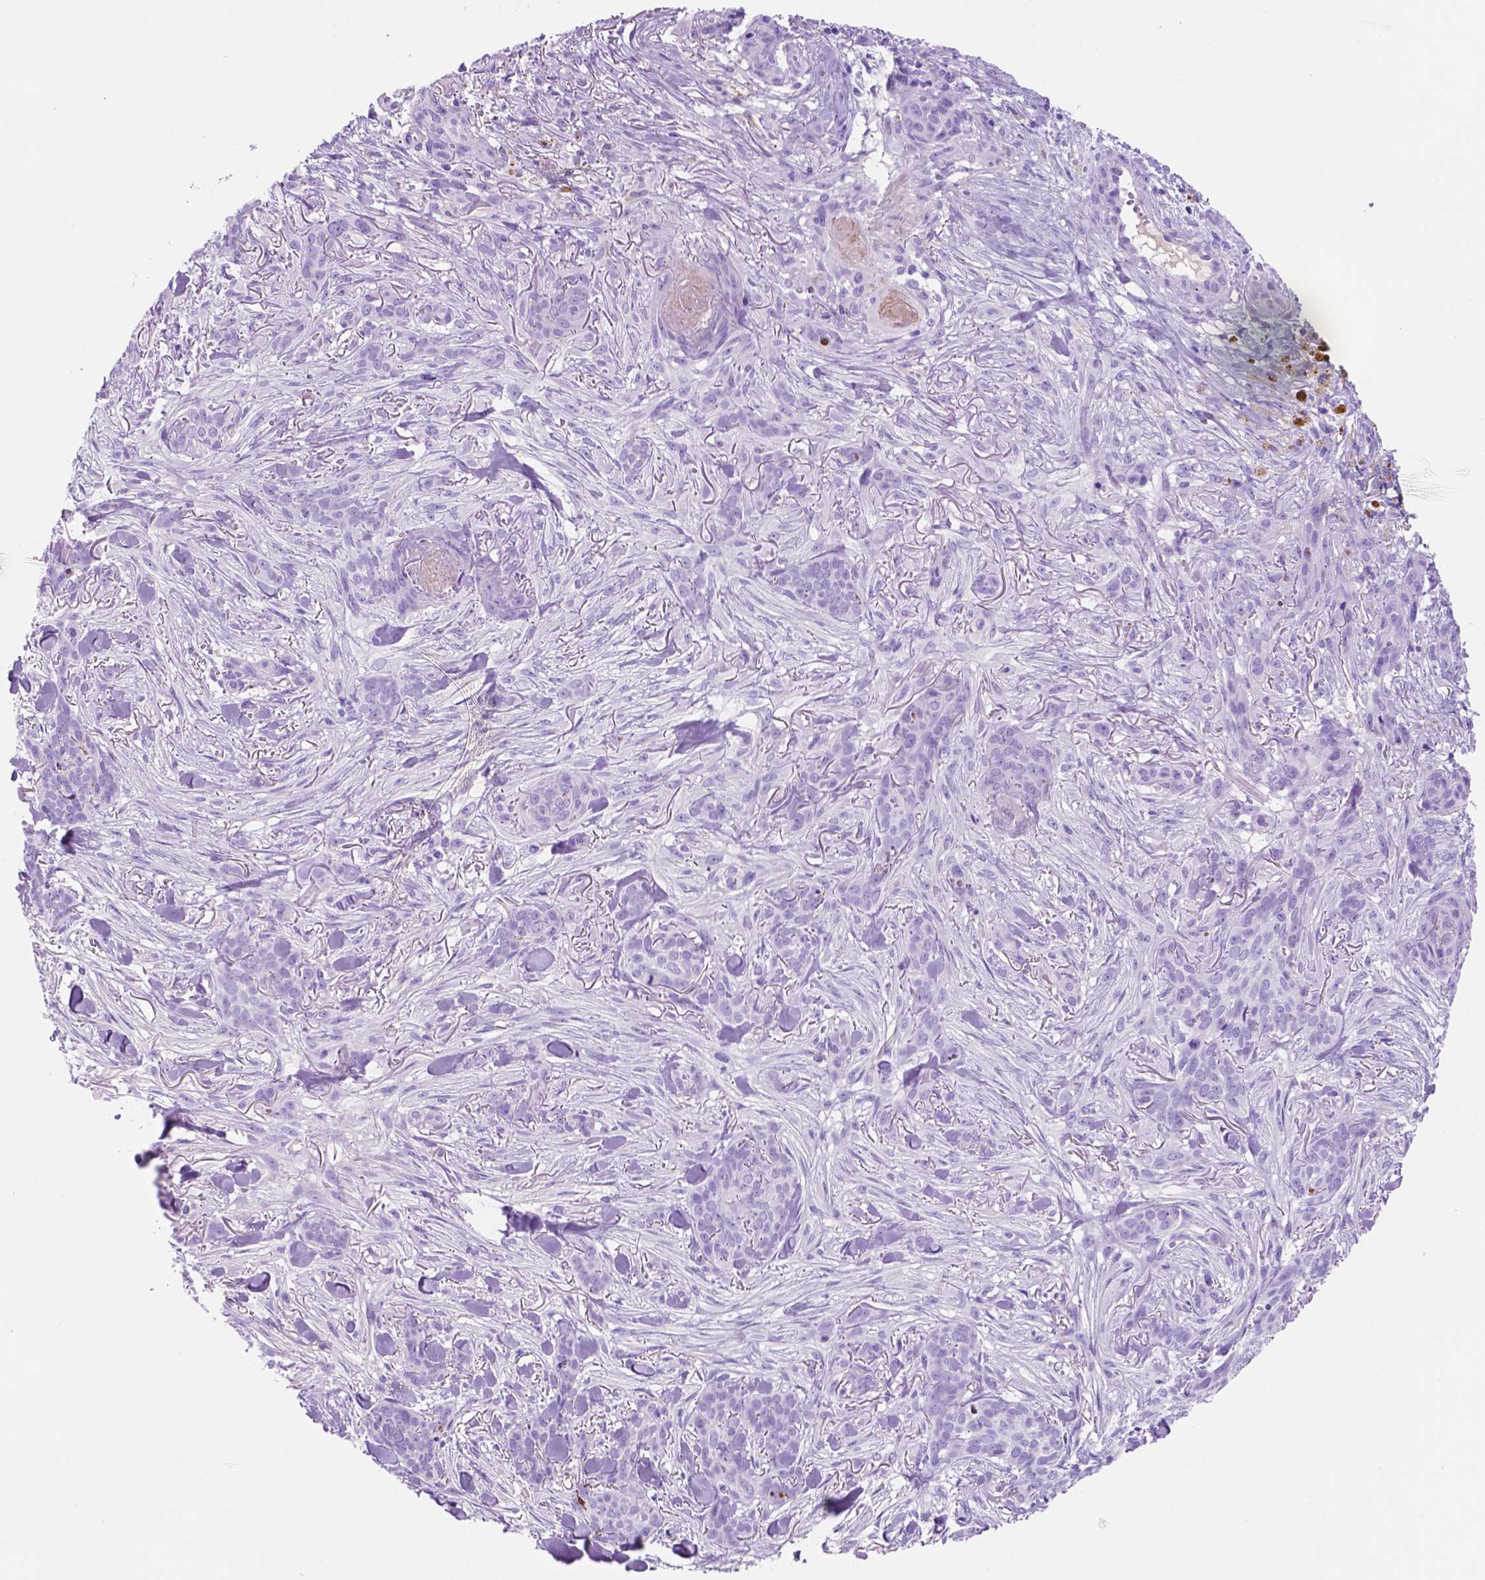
{"staining": {"intensity": "negative", "quantity": "none", "location": "none"}, "tissue": "skin cancer", "cell_type": "Tumor cells", "image_type": "cancer", "snomed": [{"axis": "morphology", "description": "Basal cell carcinoma"}, {"axis": "topography", "description": "Skin"}], "caption": "The image reveals no significant positivity in tumor cells of skin basal cell carcinoma.", "gene": "FOXB2", "patient": {"sex": "female", "age": 61}}